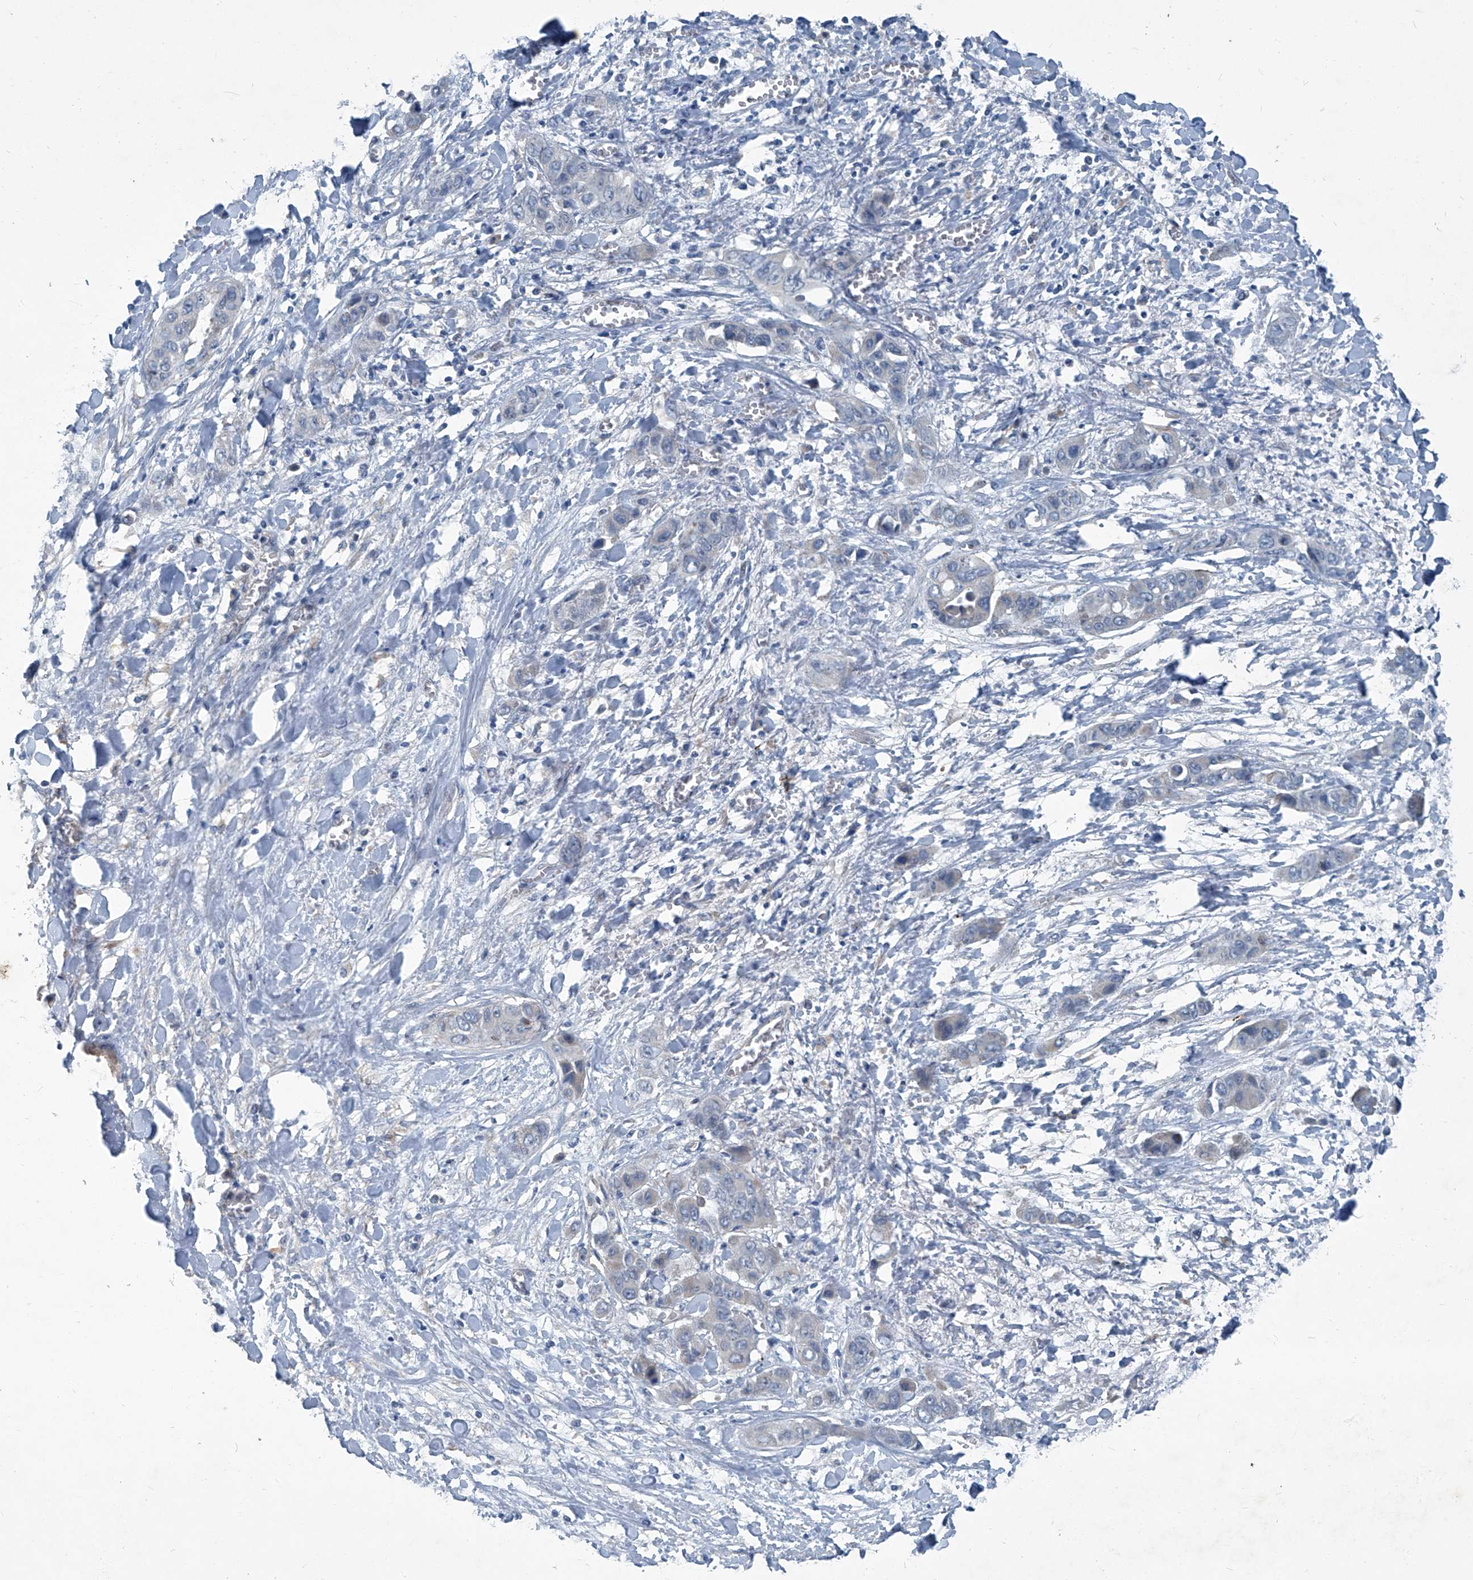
{"staining": {"intensity": "negative", "quantity": "none", "location": "none"}, "tissue": "liver cancer", "cell_type": "Tumor cells", "image_type": "cancer", "snomed": [{"axis": "morphology", "description": "Cholangiocarcinoma"}, {"axis": "topography", "description": "Liver"}], "caption": "Human liver cholangiocarcinoma stained for a protein using IHC reveals no positivity in tumor cells.", "gene": "SLC26A11", "patient": {"sex": "female", "age": 52}}